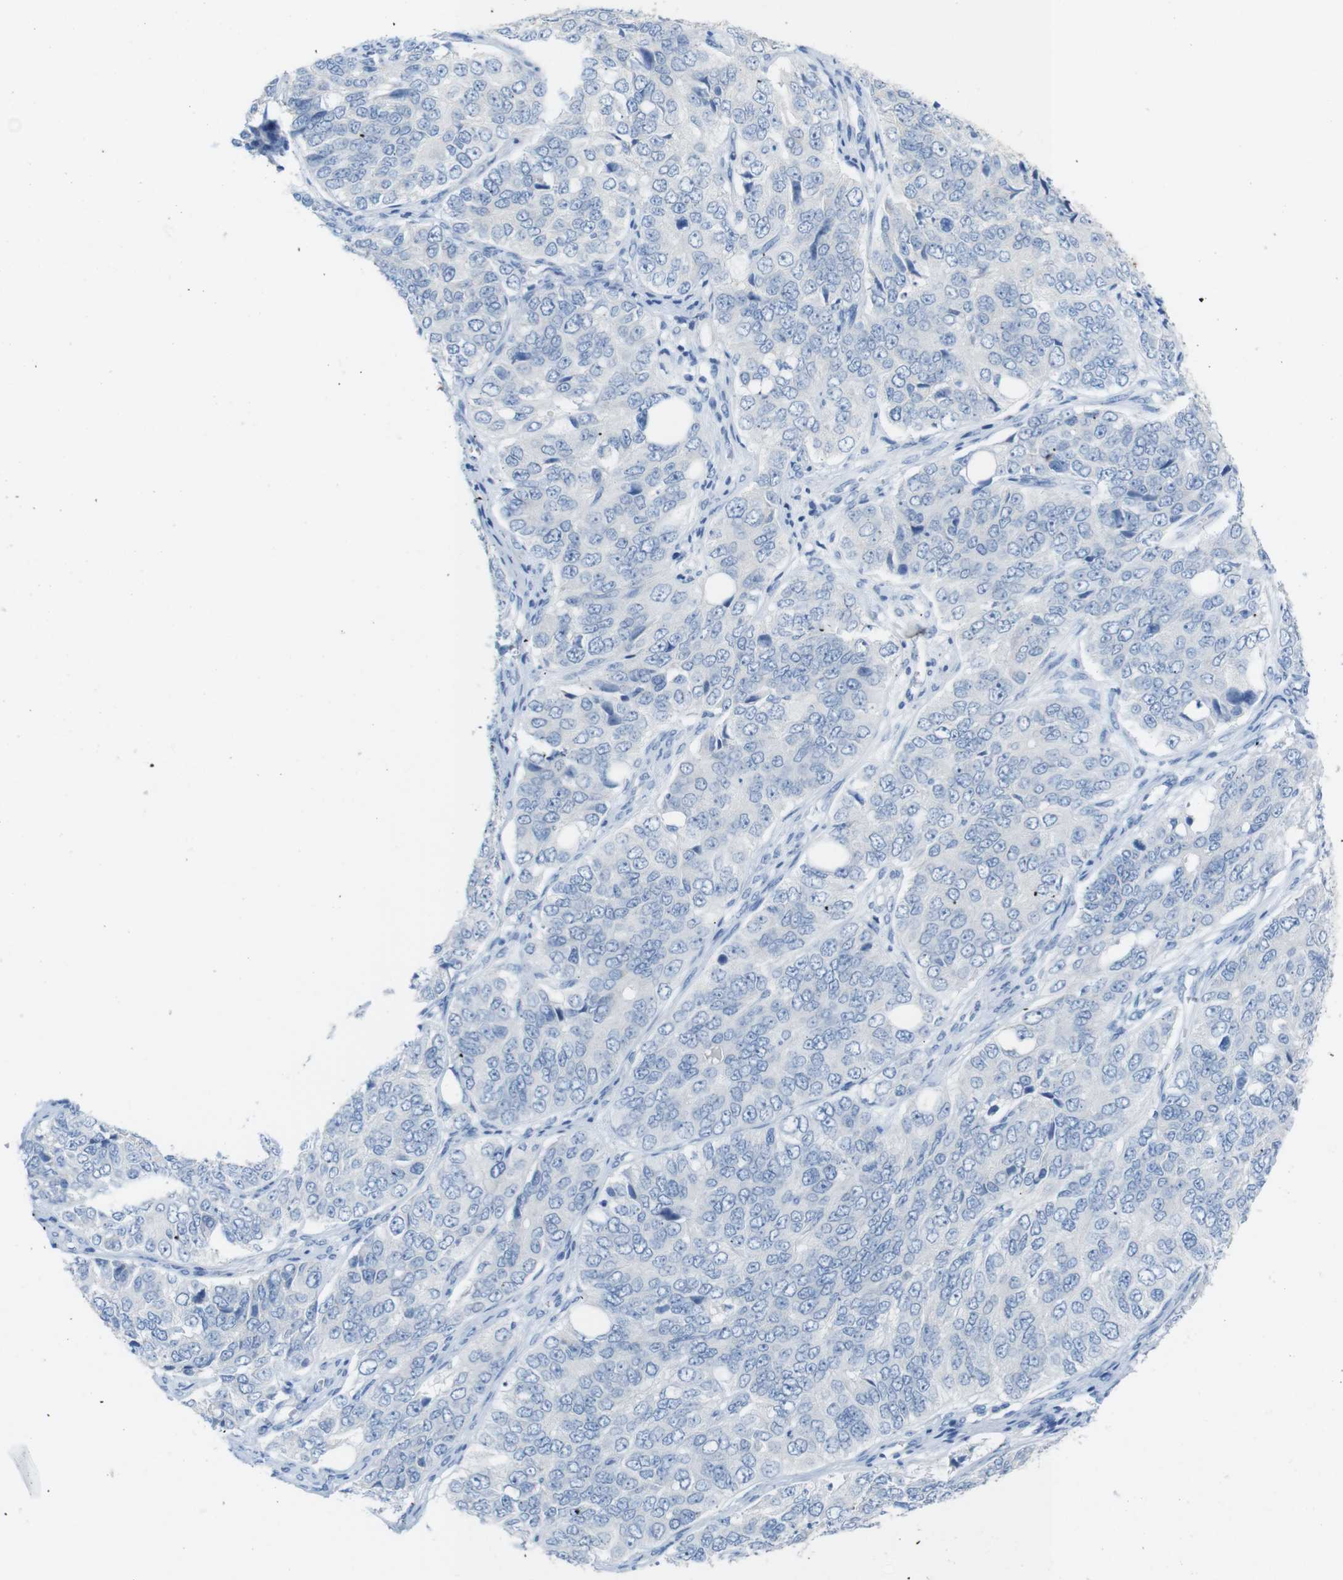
{"staining": {"intensity": "negative", "quantity": "none", "location": "none"}, "tissue": "ovarian cancer", "cell_type": "Tumor cells", "image_type": "cancer", "snomed": [{"axis": "morphology", "description": "Carcinoma, endometroid"}, {"axis": "topography", "description": "Ovary"}], "caption": "Tumor cells show no significant expression in ovarian cancer.", "gene": "LAG3", "patient": {"sex": "female", "age": 51}}